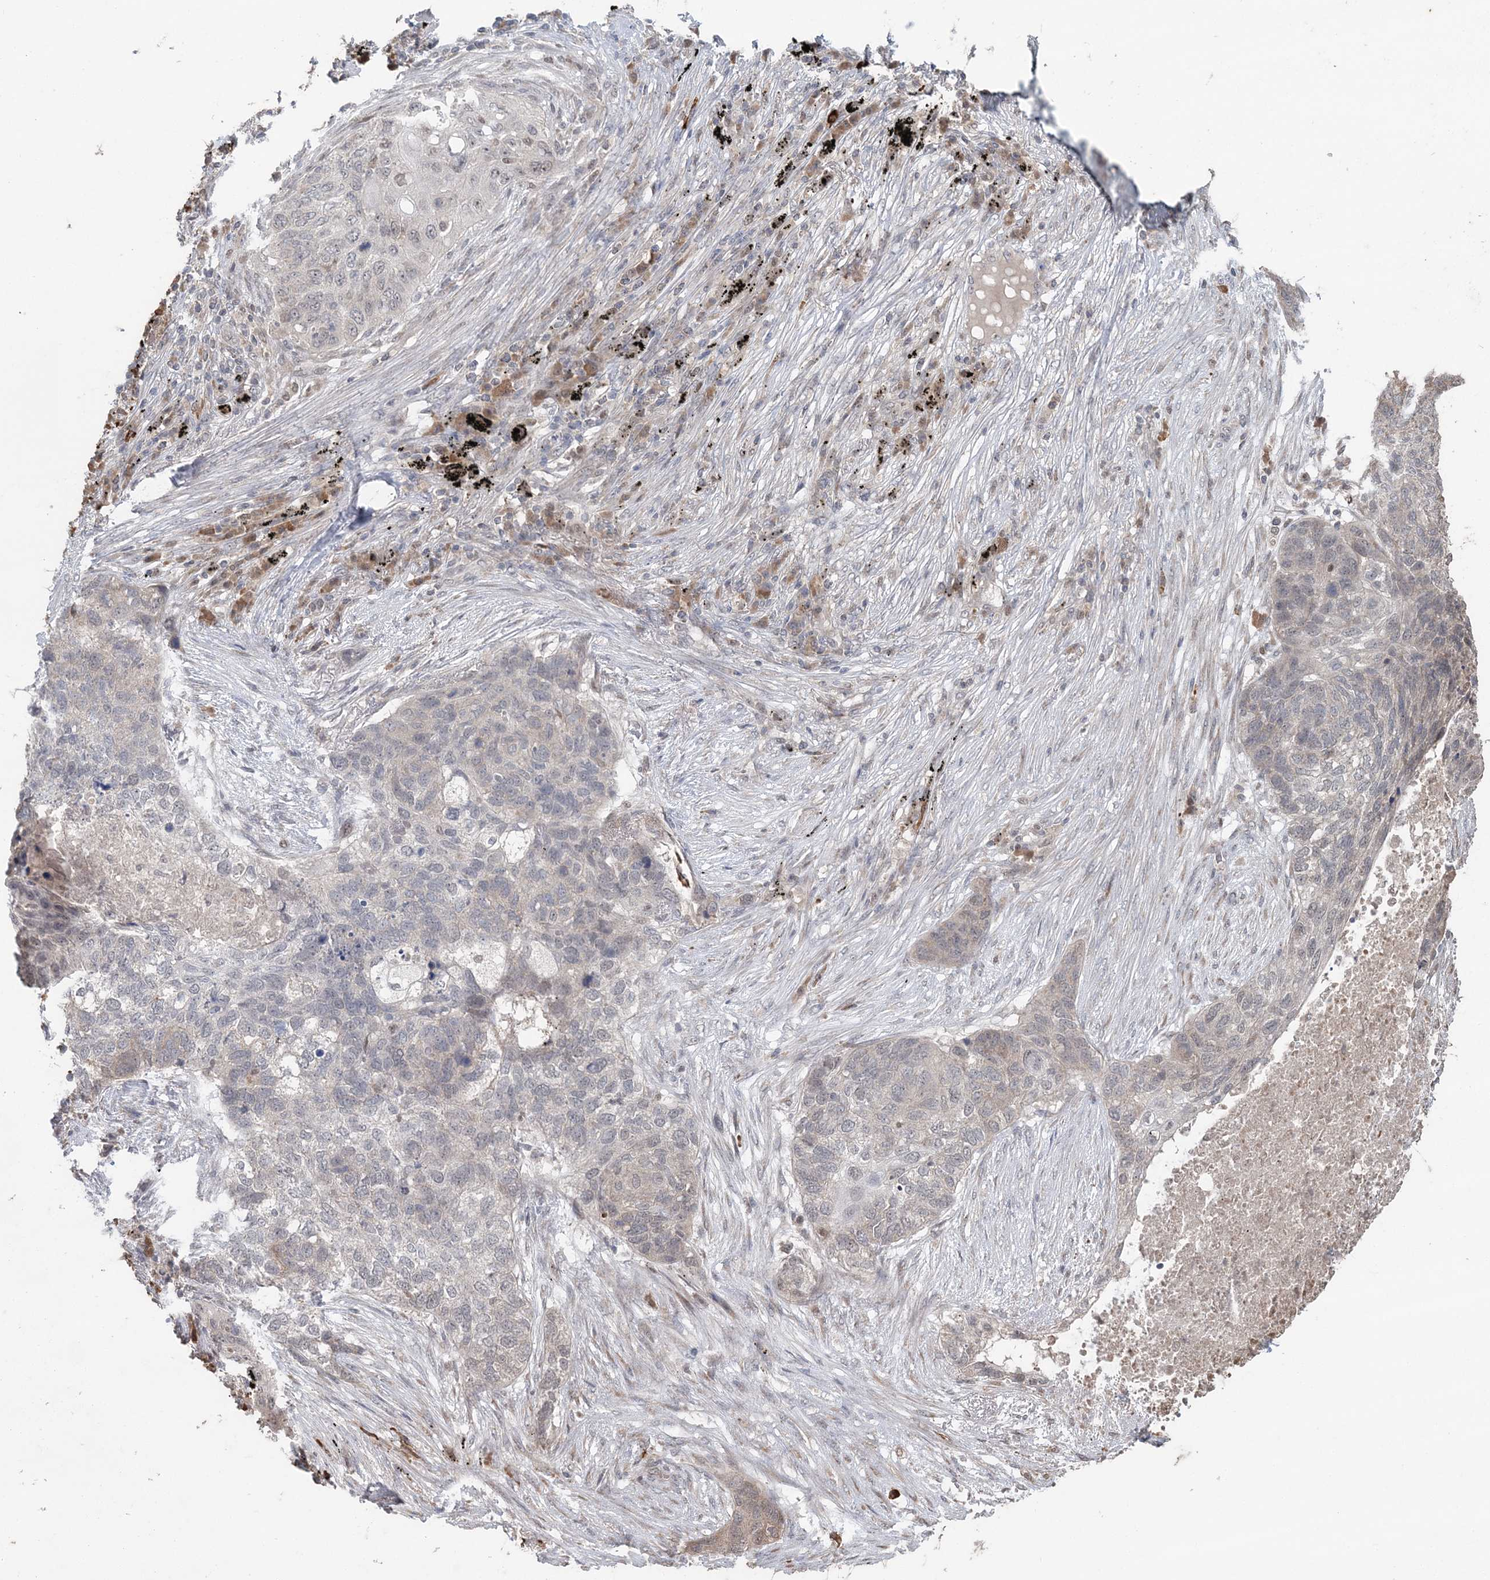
{"staining": {"intensity": "negative", "quantity": "none", "location": "none"}, "tissue": "lung cancer", "cell_type": "Tumor cells", "image_type": "cancer", "snomed": [{"axis": "morphology", "description": "Squamous cell carcinoma, NOS"}, {"axis": "topography", "description": "Lung"}], "caption": "Lung squamous cell carcinoma was stained to show a protein in brown. There is no significant expression in tumor cells.", "gene": "SLU7", "patient": {"sex": "female", "age": 63}}